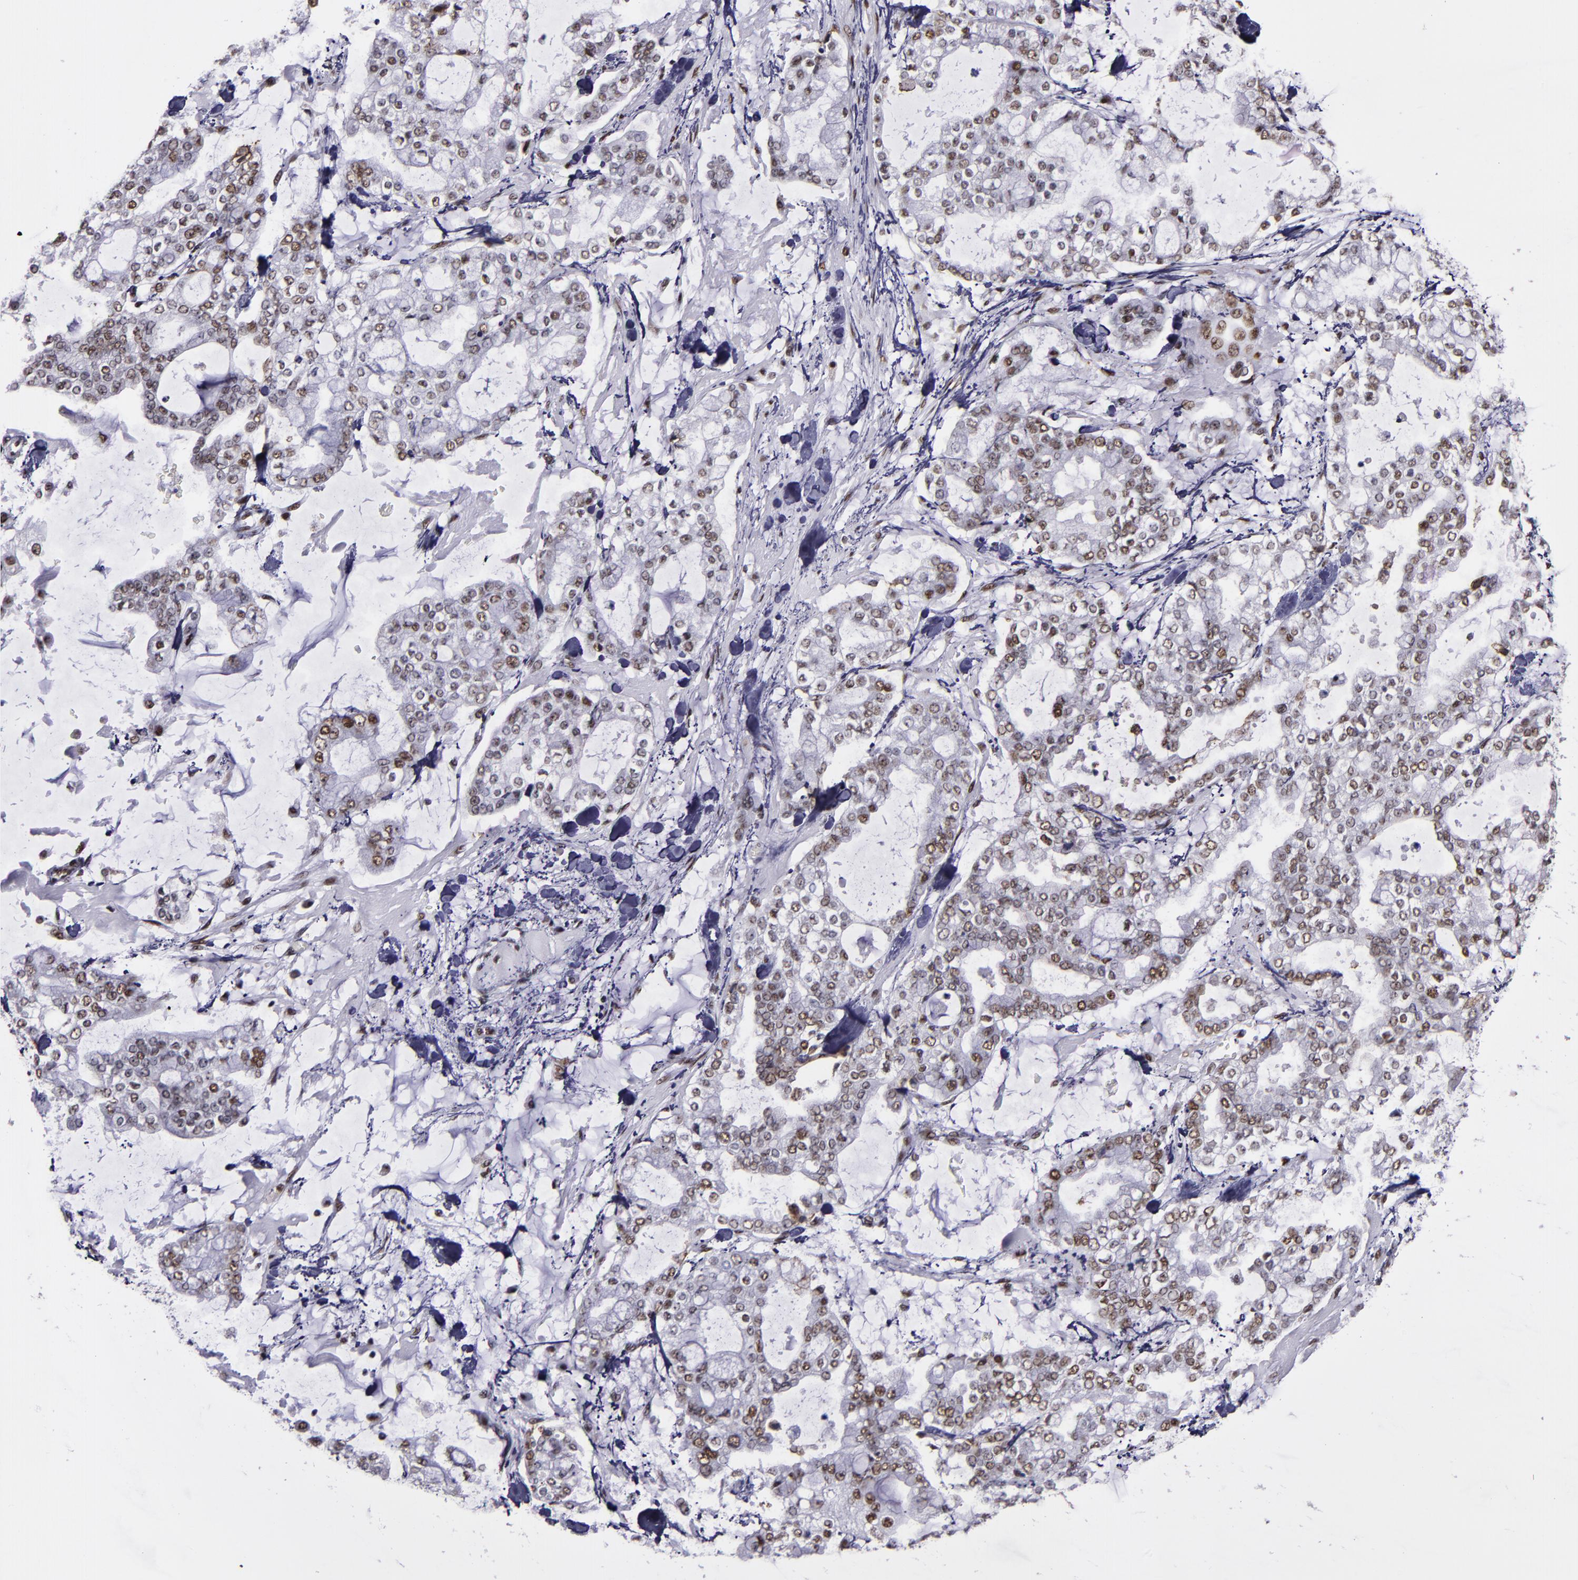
{"staining": {"intensity": "moderate", "quantity": ">75%", "location": "nuclear"}, "tissue": "stomach cancer", "cell_type": "Tumor cells", "image_type": "cancer", "snomed": [{"axis": "morphology", "description": "Normal tissue, NOS"}, {"axis": "morphology", "description": "Adenocarcinoma, NOS"}, {"axis": "topography", "description": "Stomach, upper"}, {"axis": "topography", "description": "Stomach"}], "caption": "High-power microscopy captured an IHC micrograph of stomach adenocarcinoma, revealing moderate nuclear positivity in about >75% of tumor cells.", "gene": "PPP4R3A", "patient": {"sex": "male", "age": 76}}